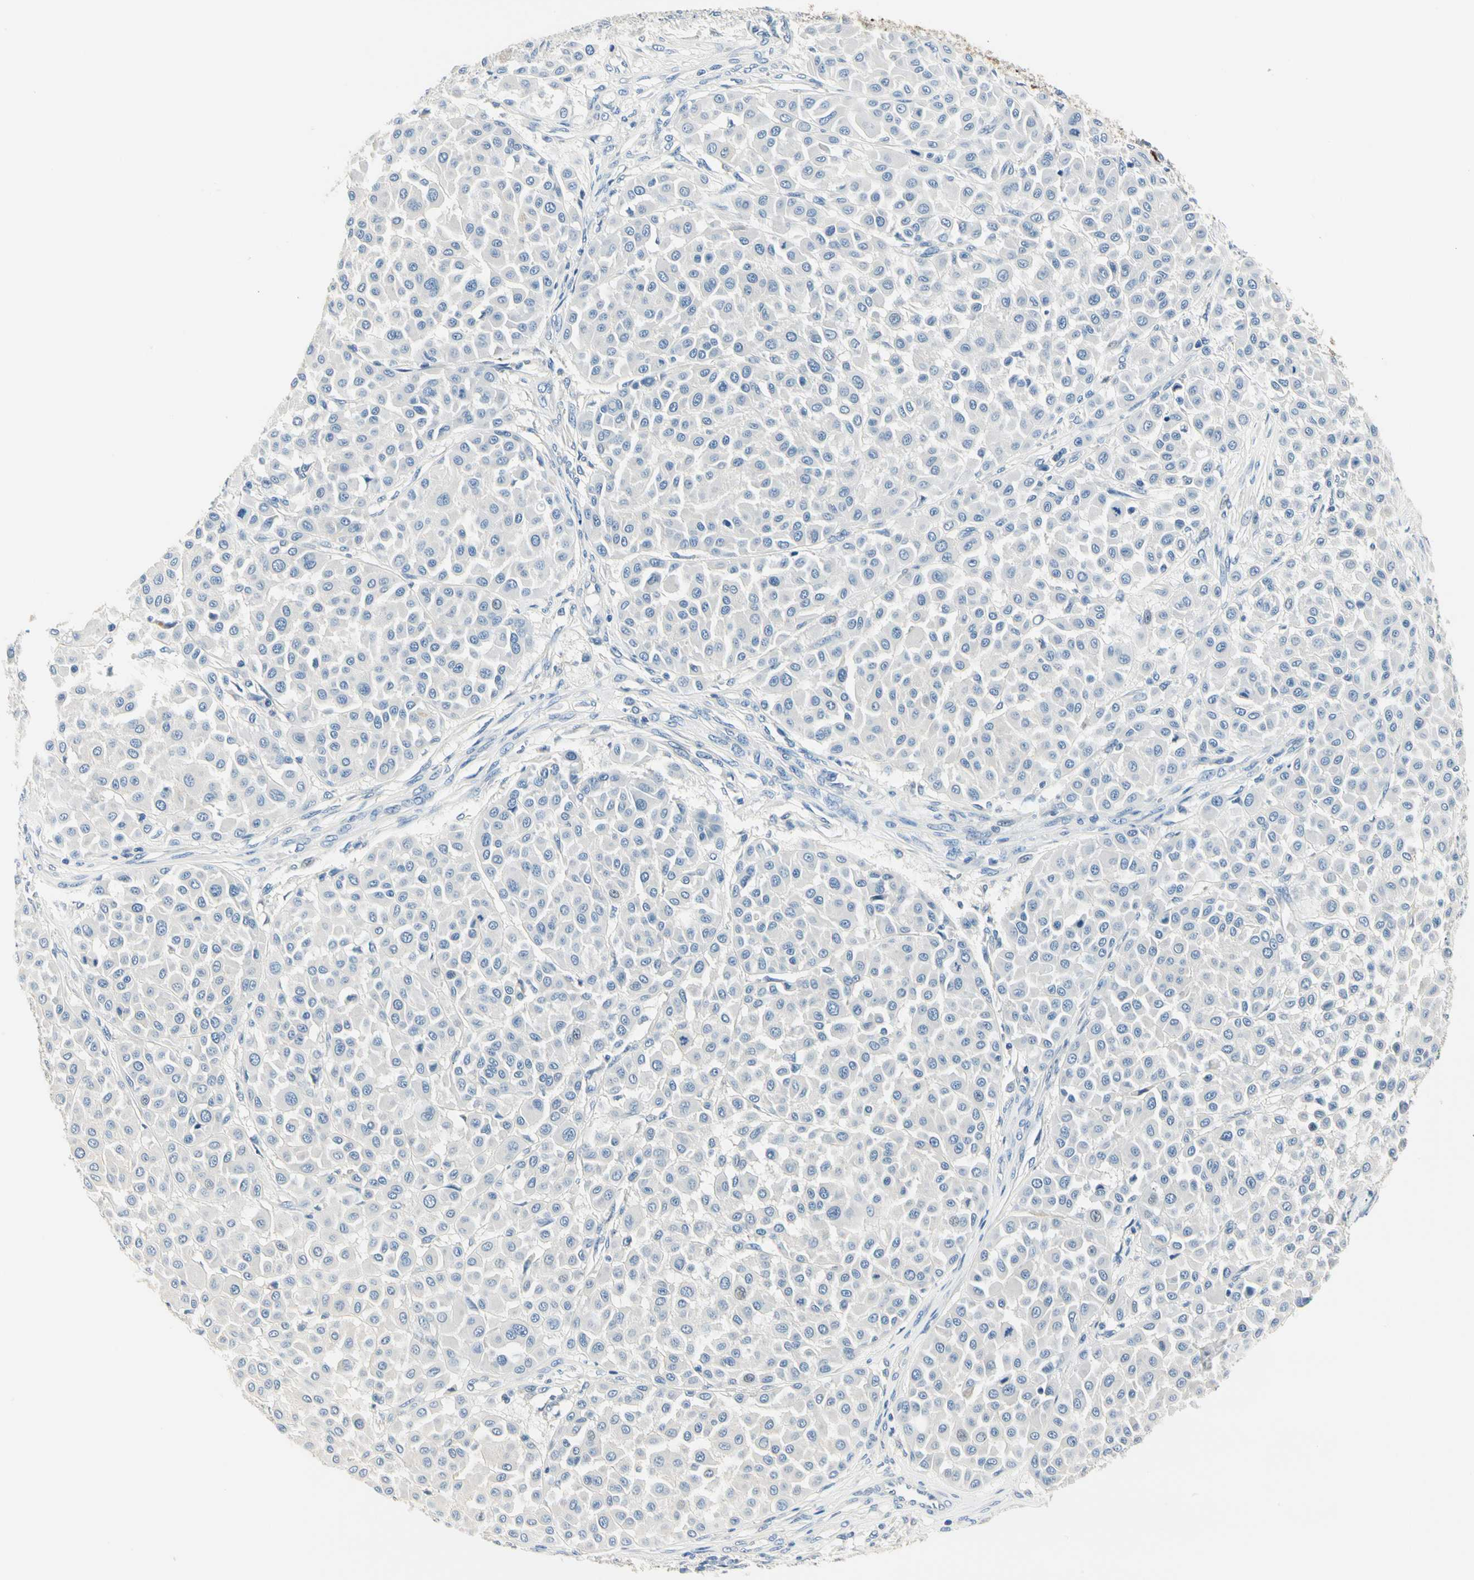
{"staining": {"intensity": "negative", "quantity": "none", "location": "none"}, "tissue": "melanoma", "cell_type": "Tumor cells", "image_type": "cancer", "snomed": [{"axis": "morphology", "description": "Malignant melanoma, Metastatic site"}, {"axis": "topography", "description": "Soft tissue"}], "caption": "Immunohistochemical staining of melanoma reveals no significant positivity in tumor cells. (DAB IHC, high magnification).", "gene": "TGFBR3", "patient": {"sex": "male", "age": 41}}